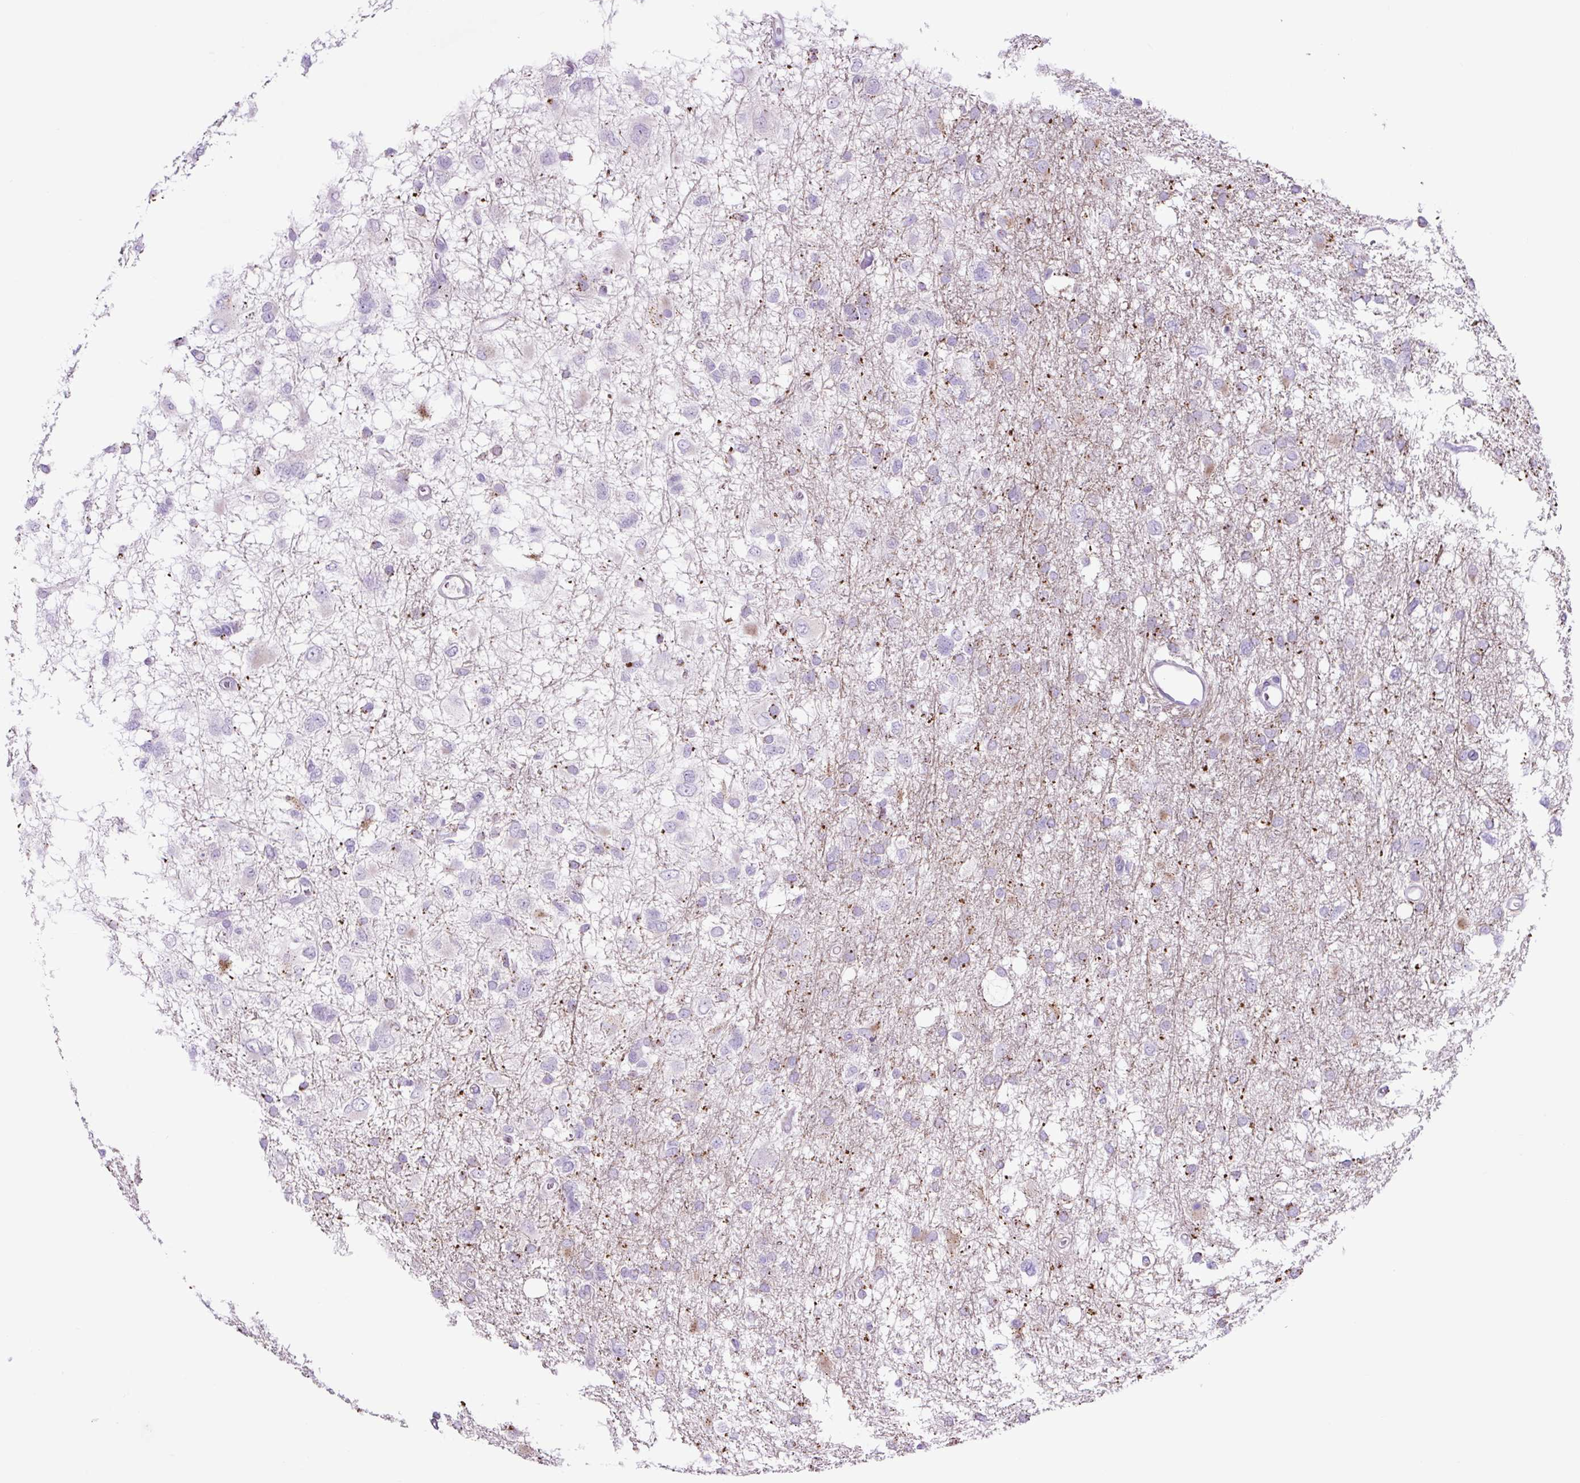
{"staining": {"intensity": "negative", "quantity": "none", "location": "none"}, "tissue": "glioma", "cell_type": "Tumor cells", "image_type": "cancer", "snomed": [{"axis": "morphology", "description": "Glioma, malignant, High grade"}, {"axis": "topography", "description": "Brain"}], "caption": "Tumor cells show no significant staining in malignant glioma (high-grade). The staining was performed using DAB (3,3'-diaminobenzidine) to visualize the protein expression in brown, while the nuclei were stained in blue with hematoxylin (Magnification: 20x).", "gene": "LCN10", "patient": {"sex": "male", "age": 61}}